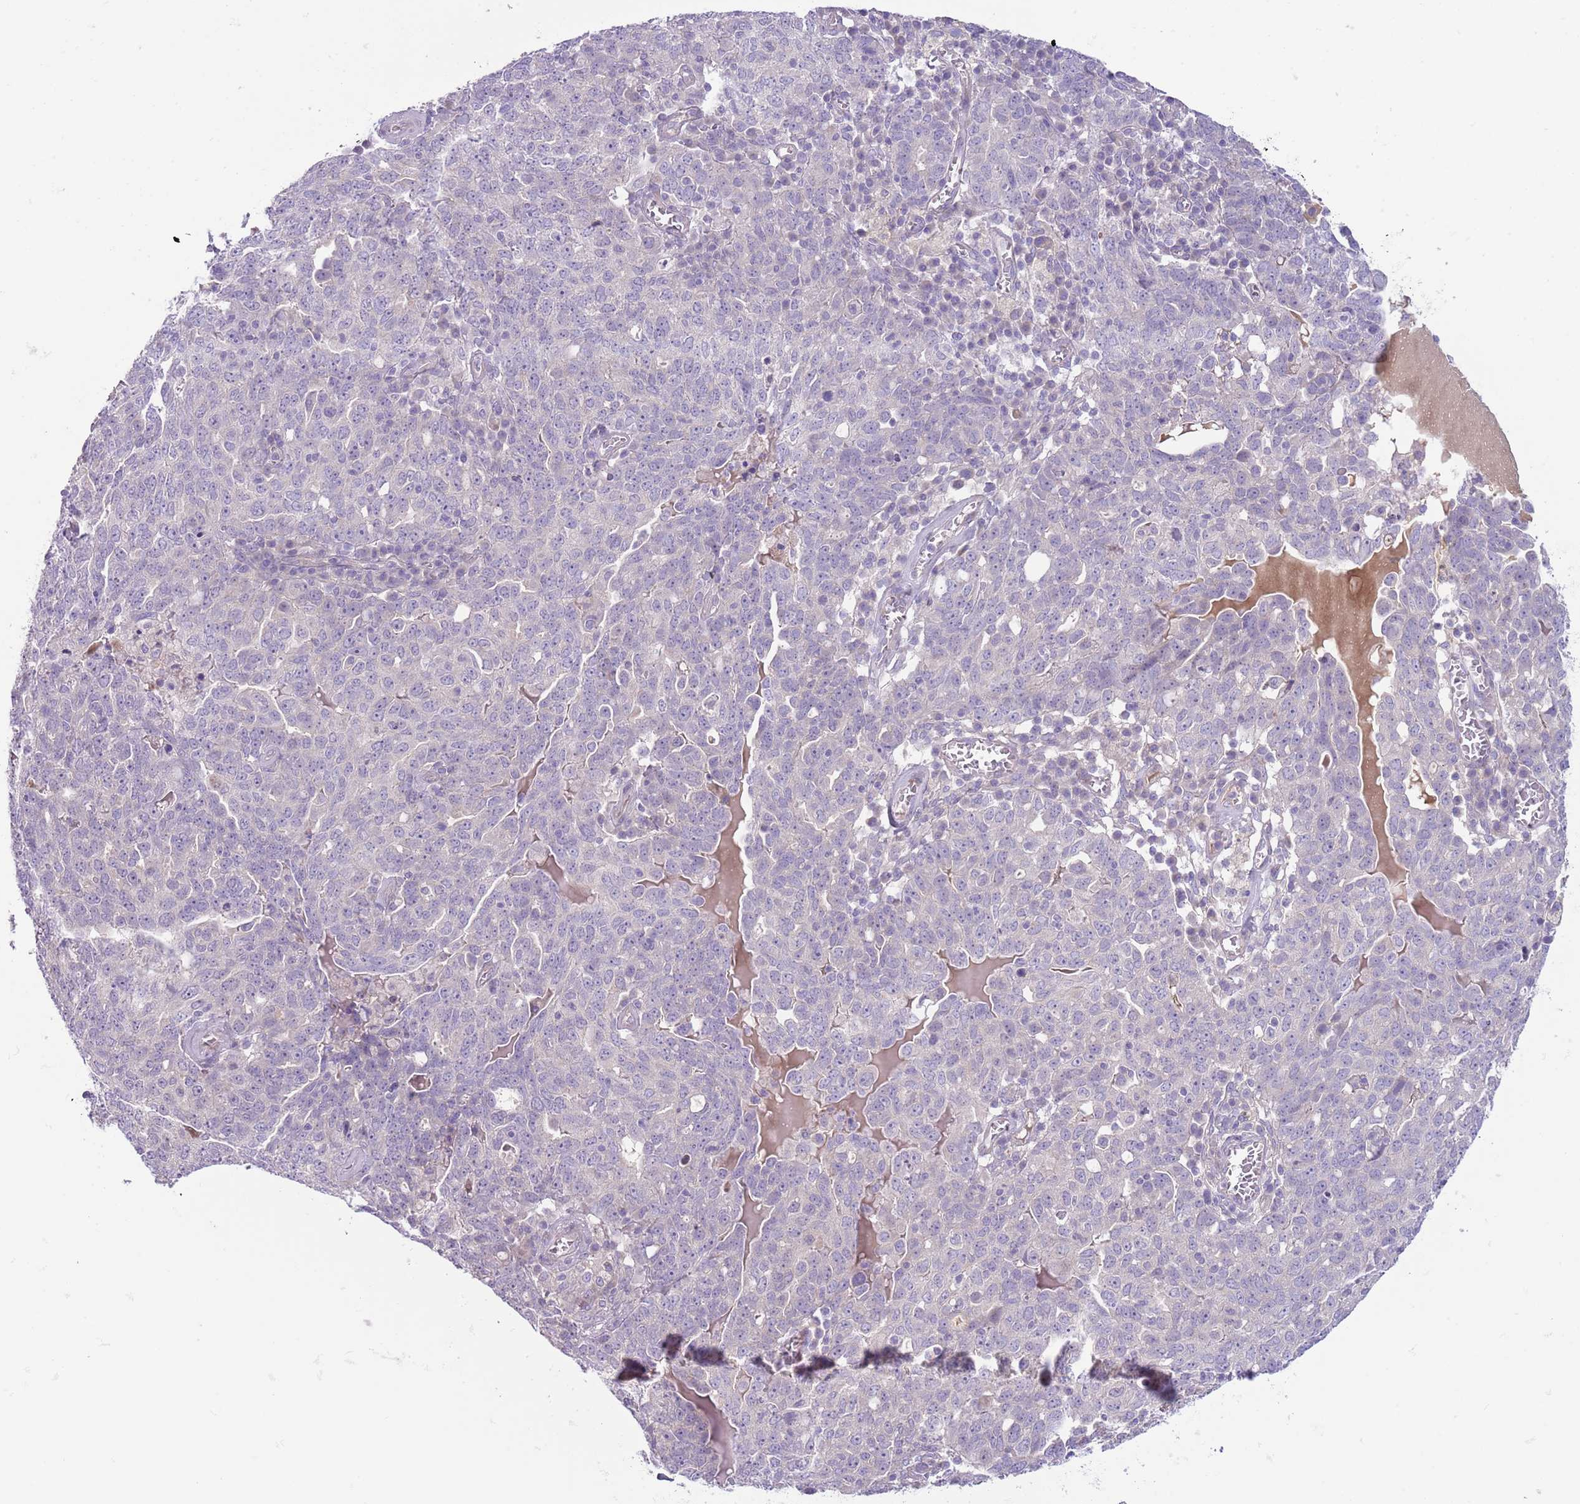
{"staining": {"intensity": "negative", "quantity": "none", "location": "none"}, "tissue": "ovarian cancer", "cell_type": "Tumor cells", "image_type": "cancer", "snomed": [{"axis": "morphology", "description": "Carcinoma, endometroid"}, {"axis": "topography", "description": "Ovary"}], "caption": "There is no significant staining in tumor cells of endometroid carcinoma (ovarian). (Stains: DAB (3,3'-diaminobenzidine) IHC with hematoxylin counter stain, Microscopy: brightfield microscopy at high magnification).", "gene": "CFH", "patient": {"sex": "female", "age": 62}}